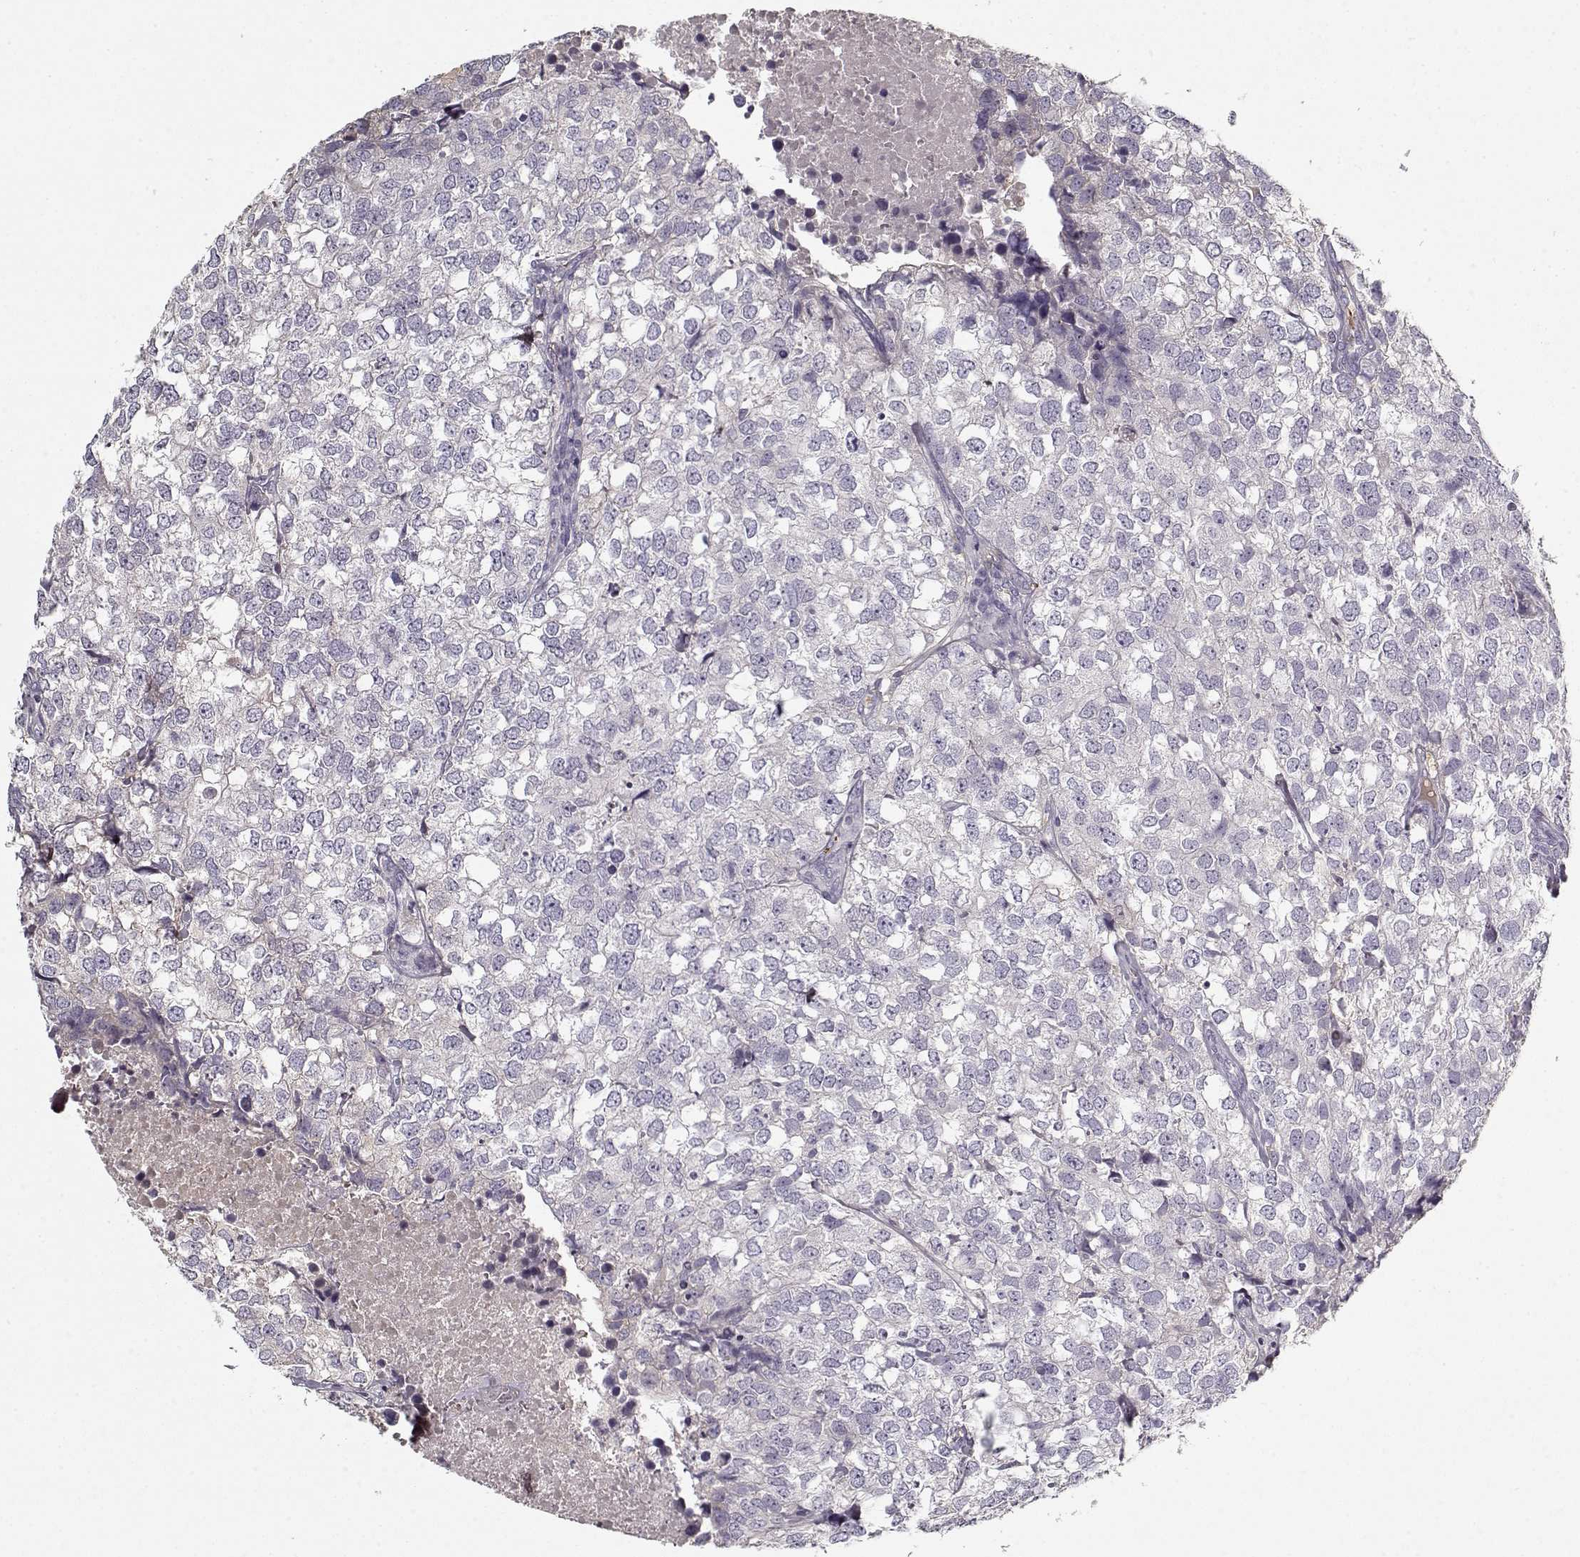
{"staining": {"intensity": "negative", "quantity": "none", "location": "none"}, "tissue": "breast cancer", "cell_type": "Tumor cells", "image_type": "cancer", "snomed": [{"axis": "morphology", "description": "Duct carcinoma"}, {"axis": "topography", "description": "Breast"}], "caption": "Human breast cancer stained for a protein using immunohistochemistry reveals no positivity in tumor cells.", "gene": "LUM", "patient": {"sex": "female", "age": 30}}